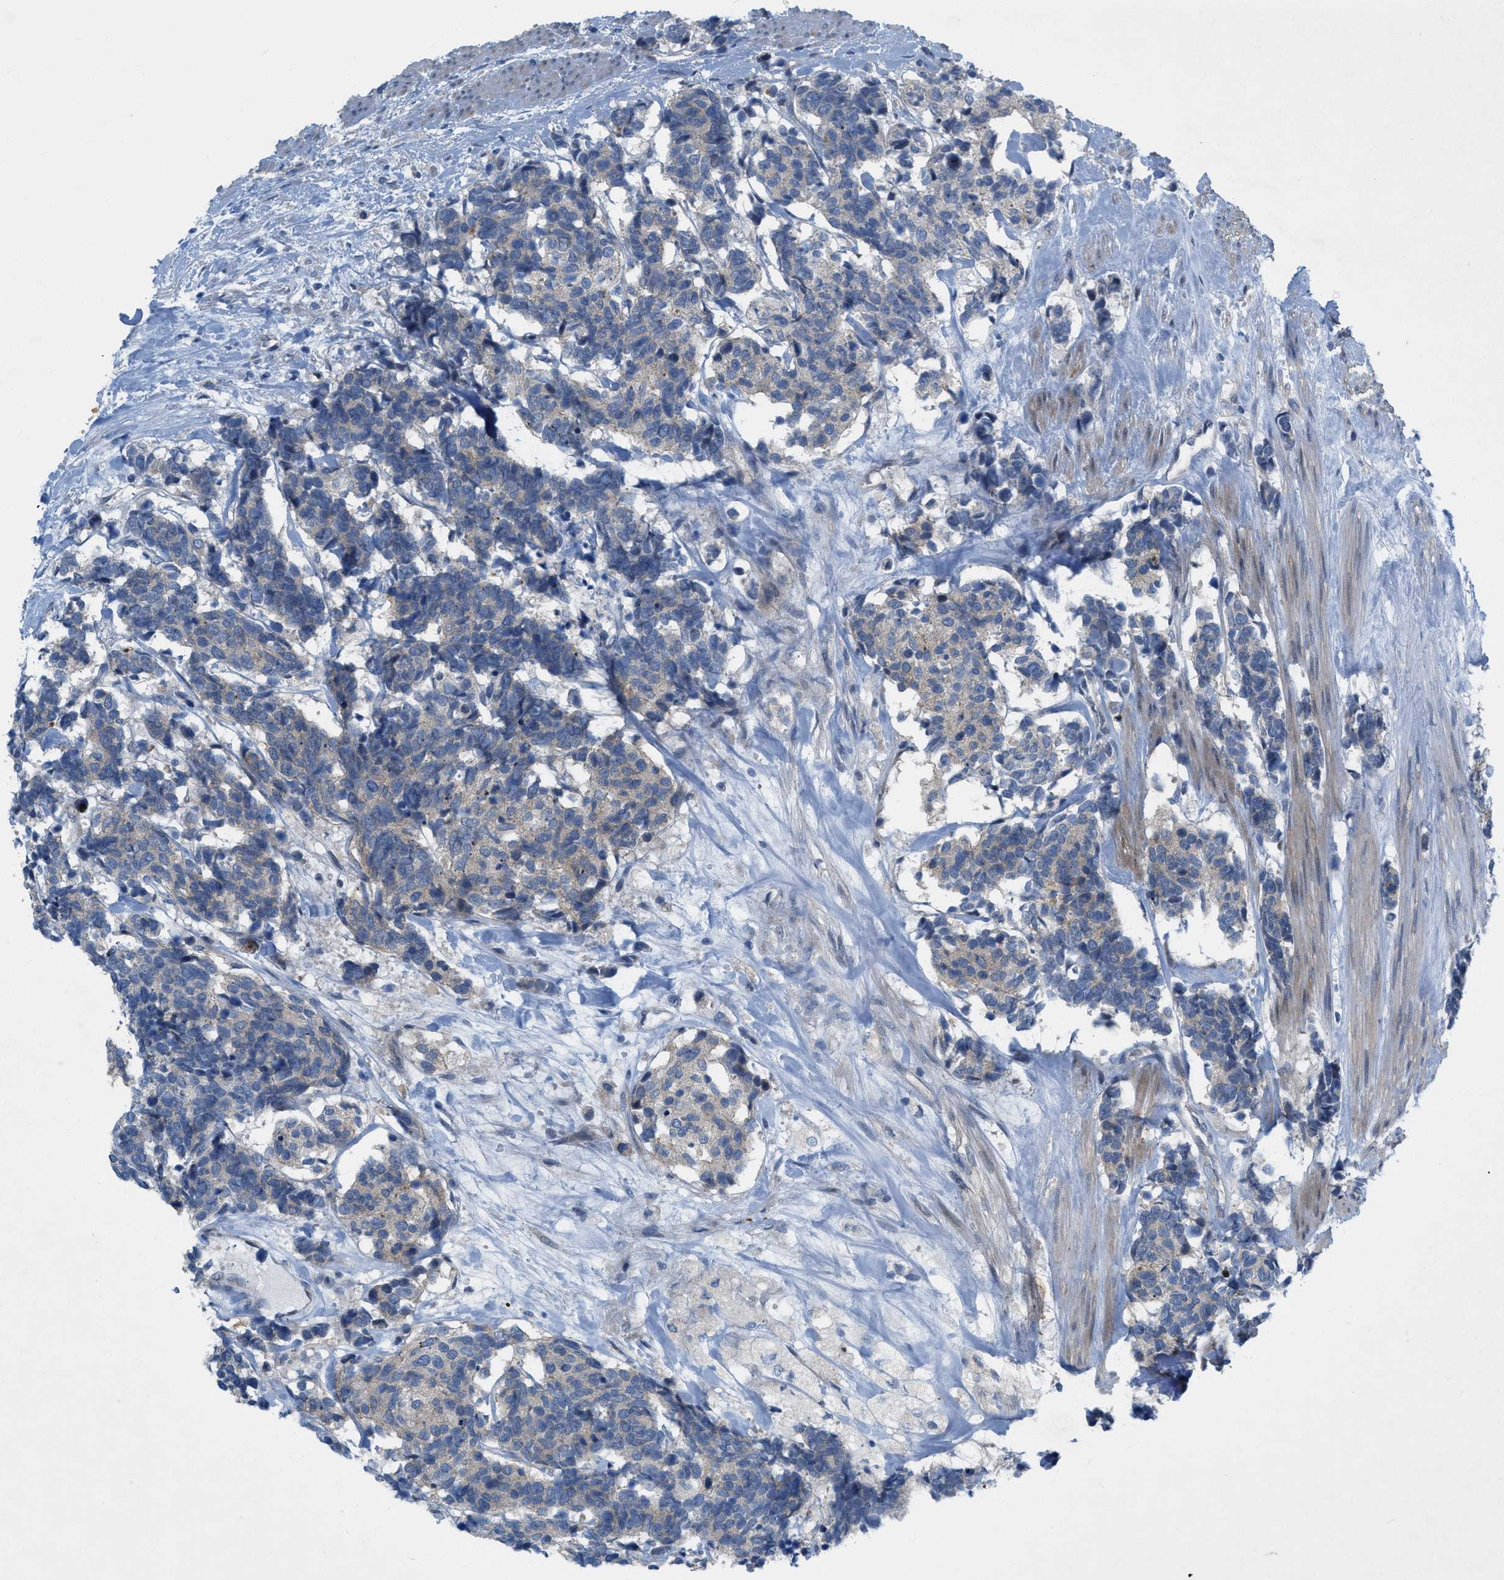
{"staining": {"intensity": "negative", "quantity": "none", "location": "none"}, "tissue": "carcinoid", "cell_type": "Tumor cells", "image_type": "cancer", "snomed": [{"axis": "morphology", "description": "Carcinoma, NOS"}, {"axis": "morphology", "description": "Carcinoid, malignant, NOS"}, {"axis": "topography", "description": "Urinary bladder"}], "caption": "Carcinoma was stained to show a protein in brown. There is no significant expression in tumor cells.", "gene": "NDEL1", "patient": {"sex": "male", "age": 57}}